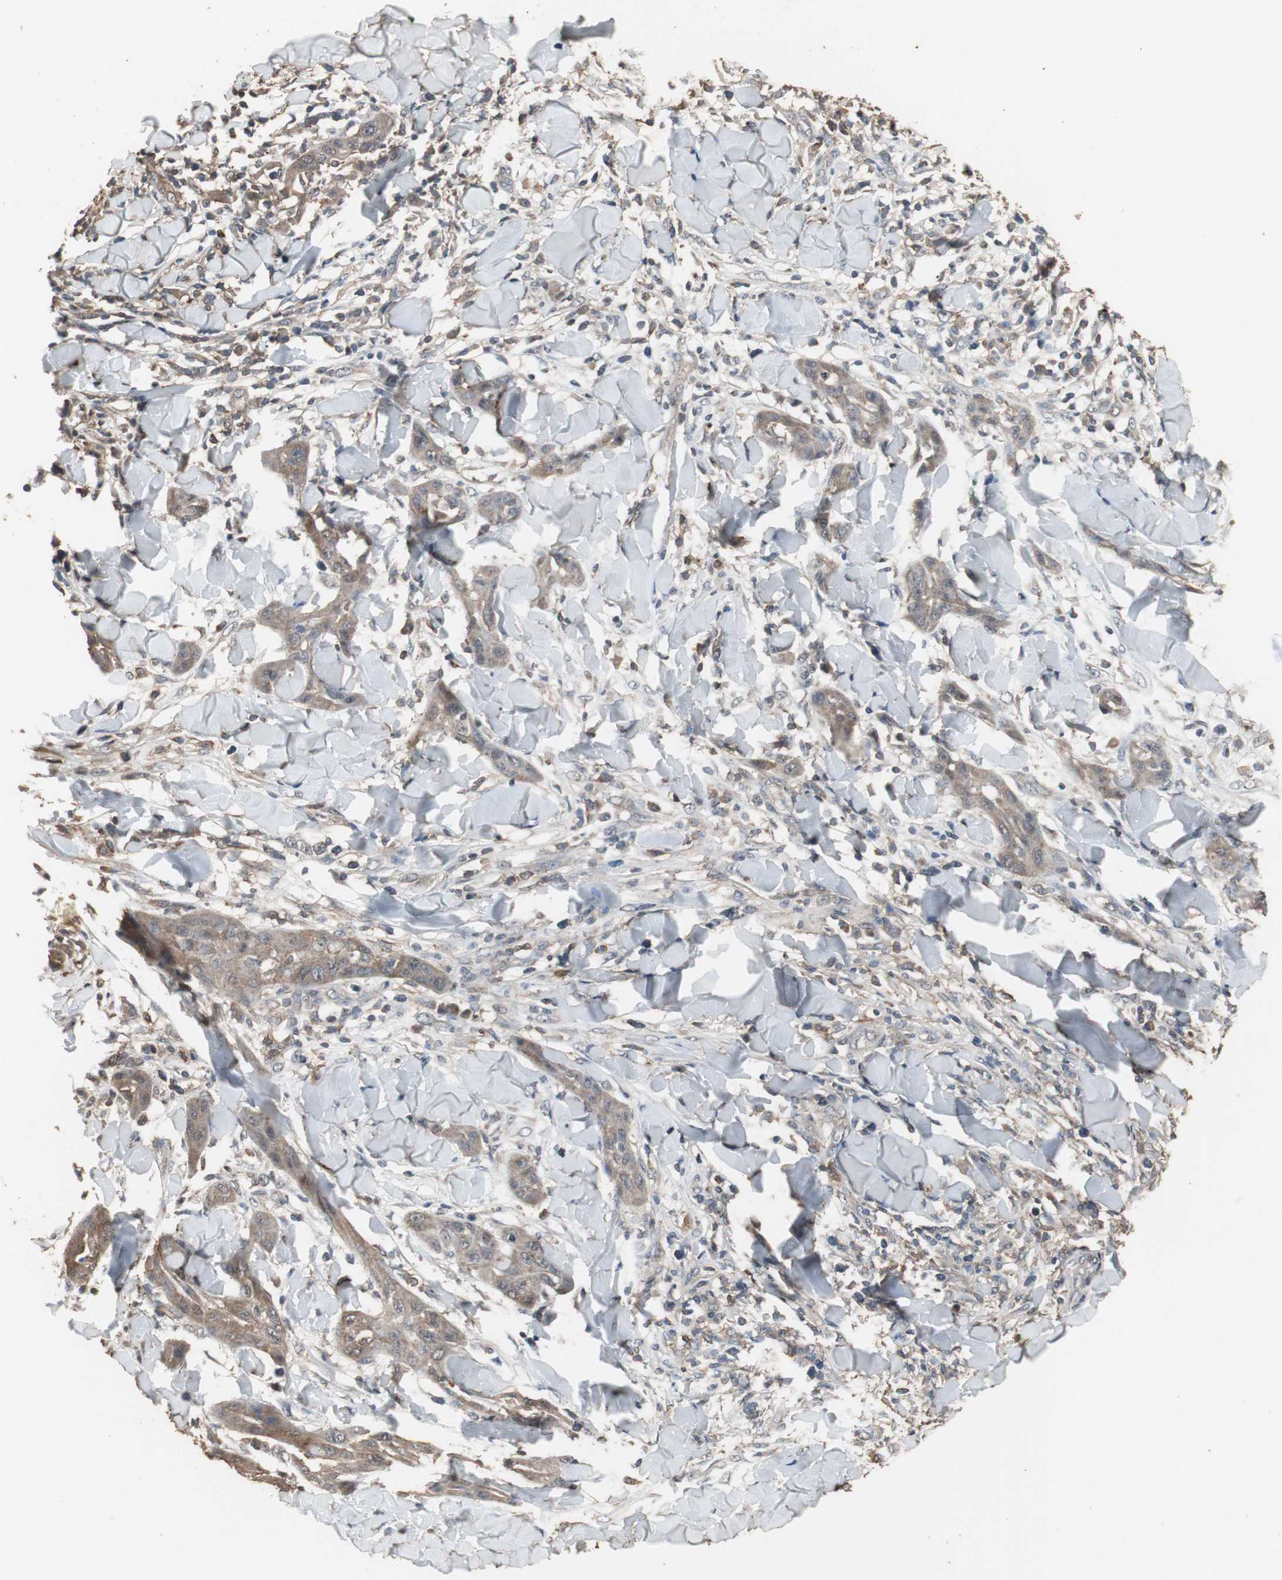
{"staining": {"intensity": "weak", "quantity": ">75%", "location": "cytoplasmic/membranous"}, "tissue": "skin cancer", "cell_type": "Tumor cells", "image_type": "cancer", "snomed": [{"axis": "morphology", "description": "Squamous cell carcinoma, NOS"}, {"axis": "topography", "description": "Skin"}], "caption": "Skin squamous cell carcinoma stained with immunohistochemistry exhibits weak cytoplasmic/membranous positivity in about >75% of tumor cells.", "gene": "HPRT1", "patient": {"sex": "male", "age": 24}}